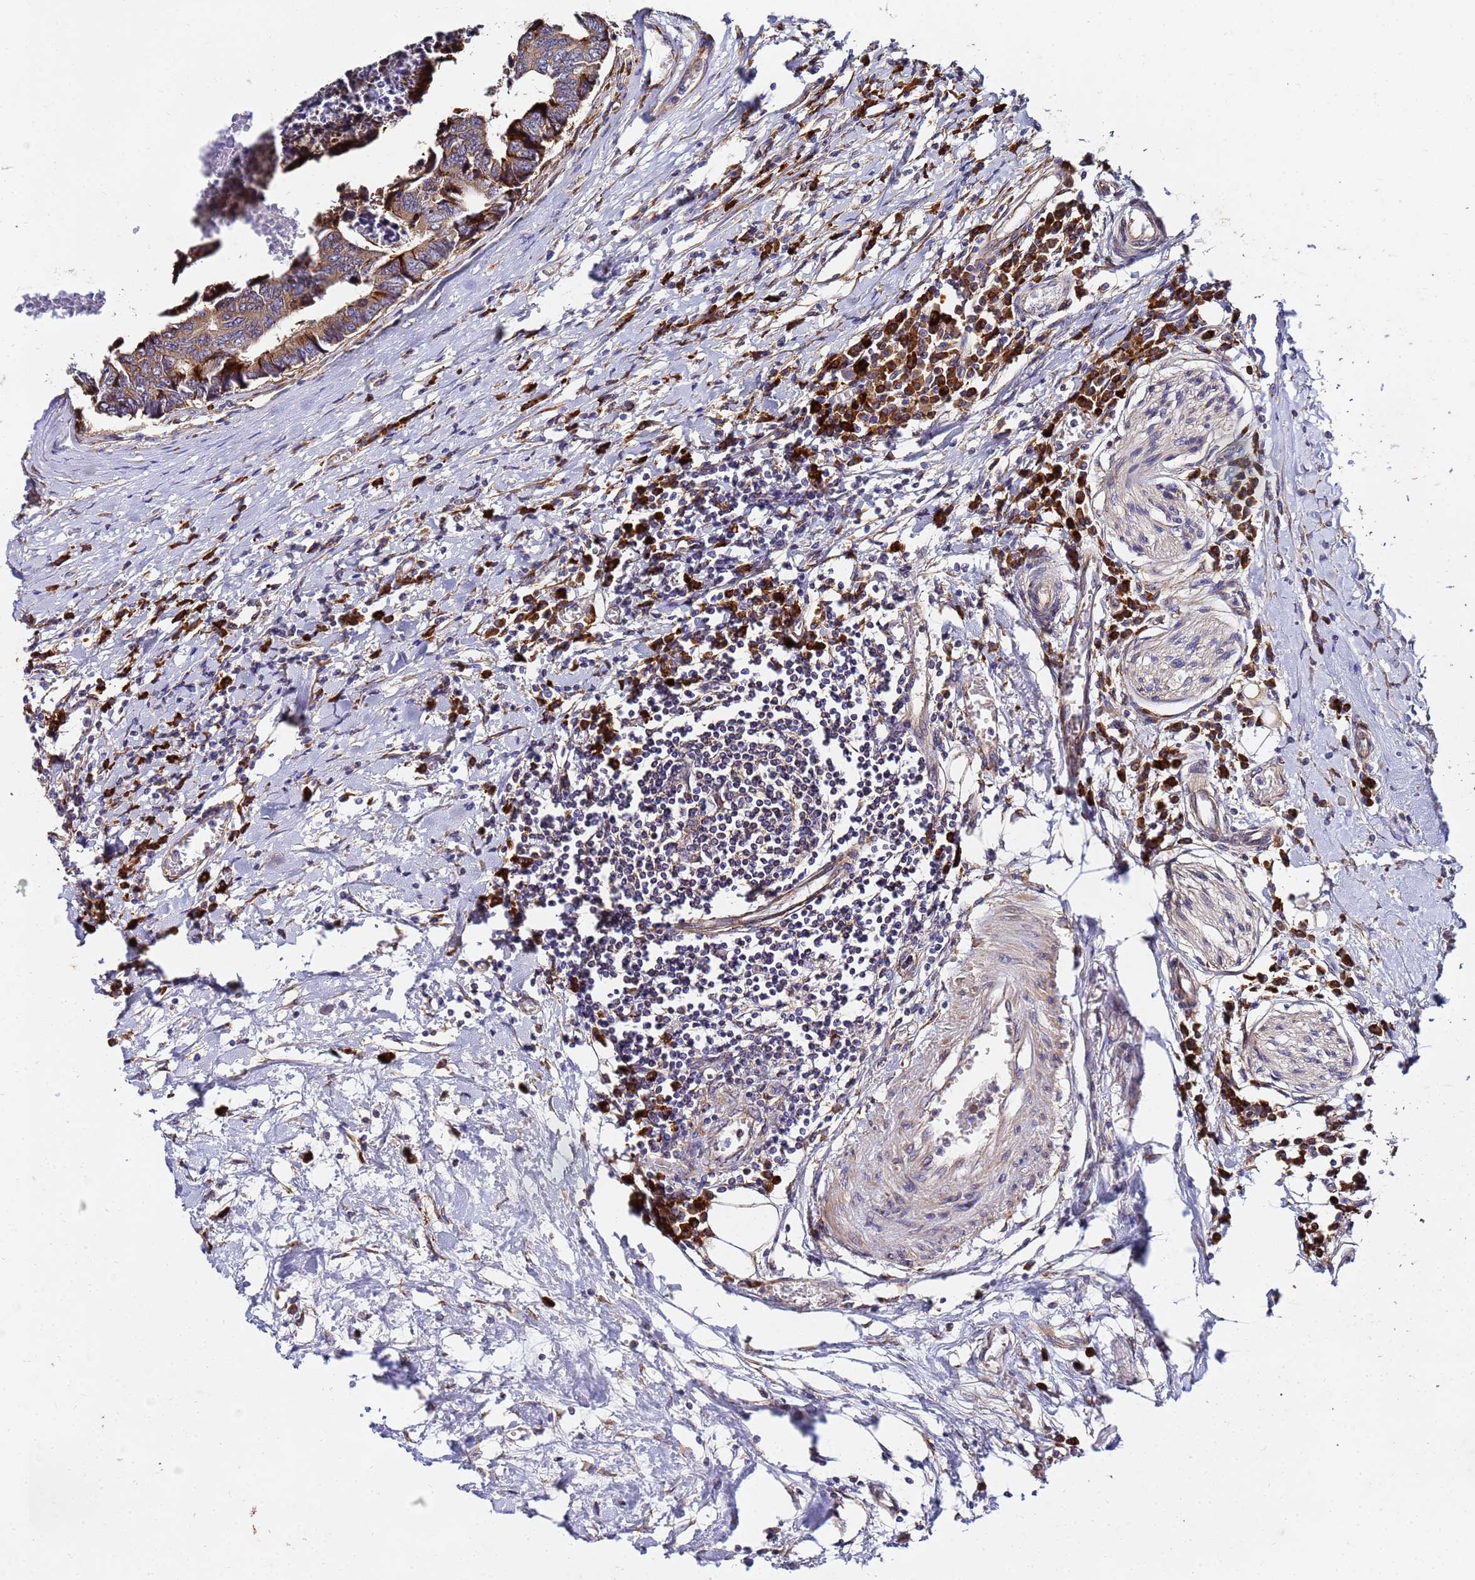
{"staining": {"intensity": "moderate", "quantity": "25%-75%", "location": "cytoplasmic/membranous"}, "tissue": "colorectal cancer", "cell_type": "Tumor cells", "image_type": "cancer", "snomed": [{"axis": "morphology", "description": "Adenocarcinoma, NOS"}, {"axis": "topography", "description": "Rectum"}], "caption": "Protein staining of adenocarcinoma (colorectal) tissue exhibits moderate cytoplasmic/membranous expression in about 25%-75% of tumor cells. Using DAB (3,3'-diaminobenzidine) (brown) and hematoxylin (blue) stains, captured at high magnification using brightfield microscopy.", "gene": "POM121", "patient": {"sex": "male", "age": 84}}